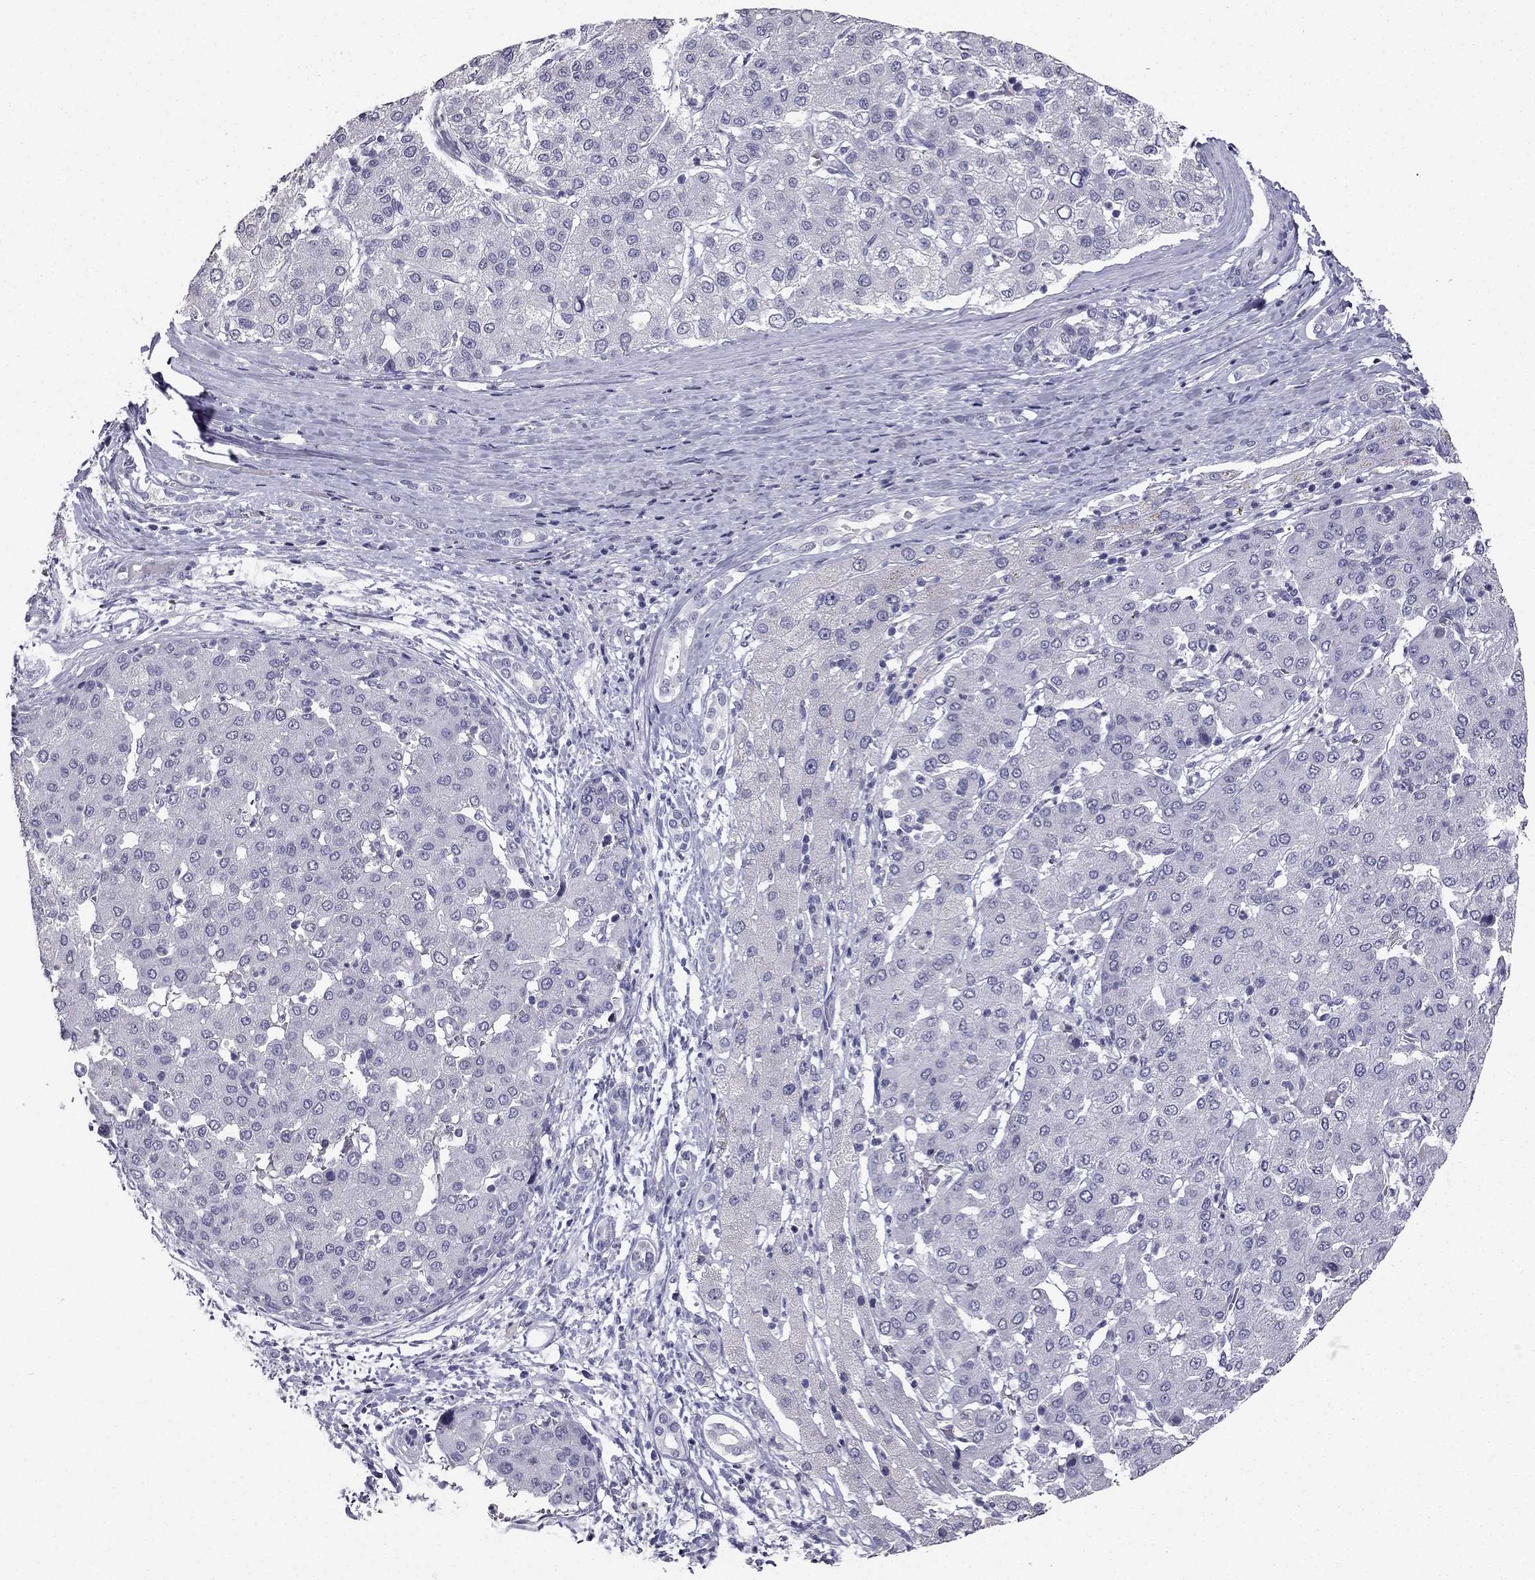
{"staining": {"intensity": "negative", "quantity": "none", "location": "none"}, "tissue": "liver cancer", "cell_type": "Tumor cells", "image_type": "cancer", "snomed": [{"axis": "morphology", "description": "Carcinoma, Hepatocellular, NOS"}, {"axis": "topography", "description": "Liver"}], "caption": "Immunohistochemistry (IHC) of hepatocellular carcinoma (liver) reveals no staining in tumor cells.", "gene": "CALB2", "patient": {"sex": "male", "age": 65}}